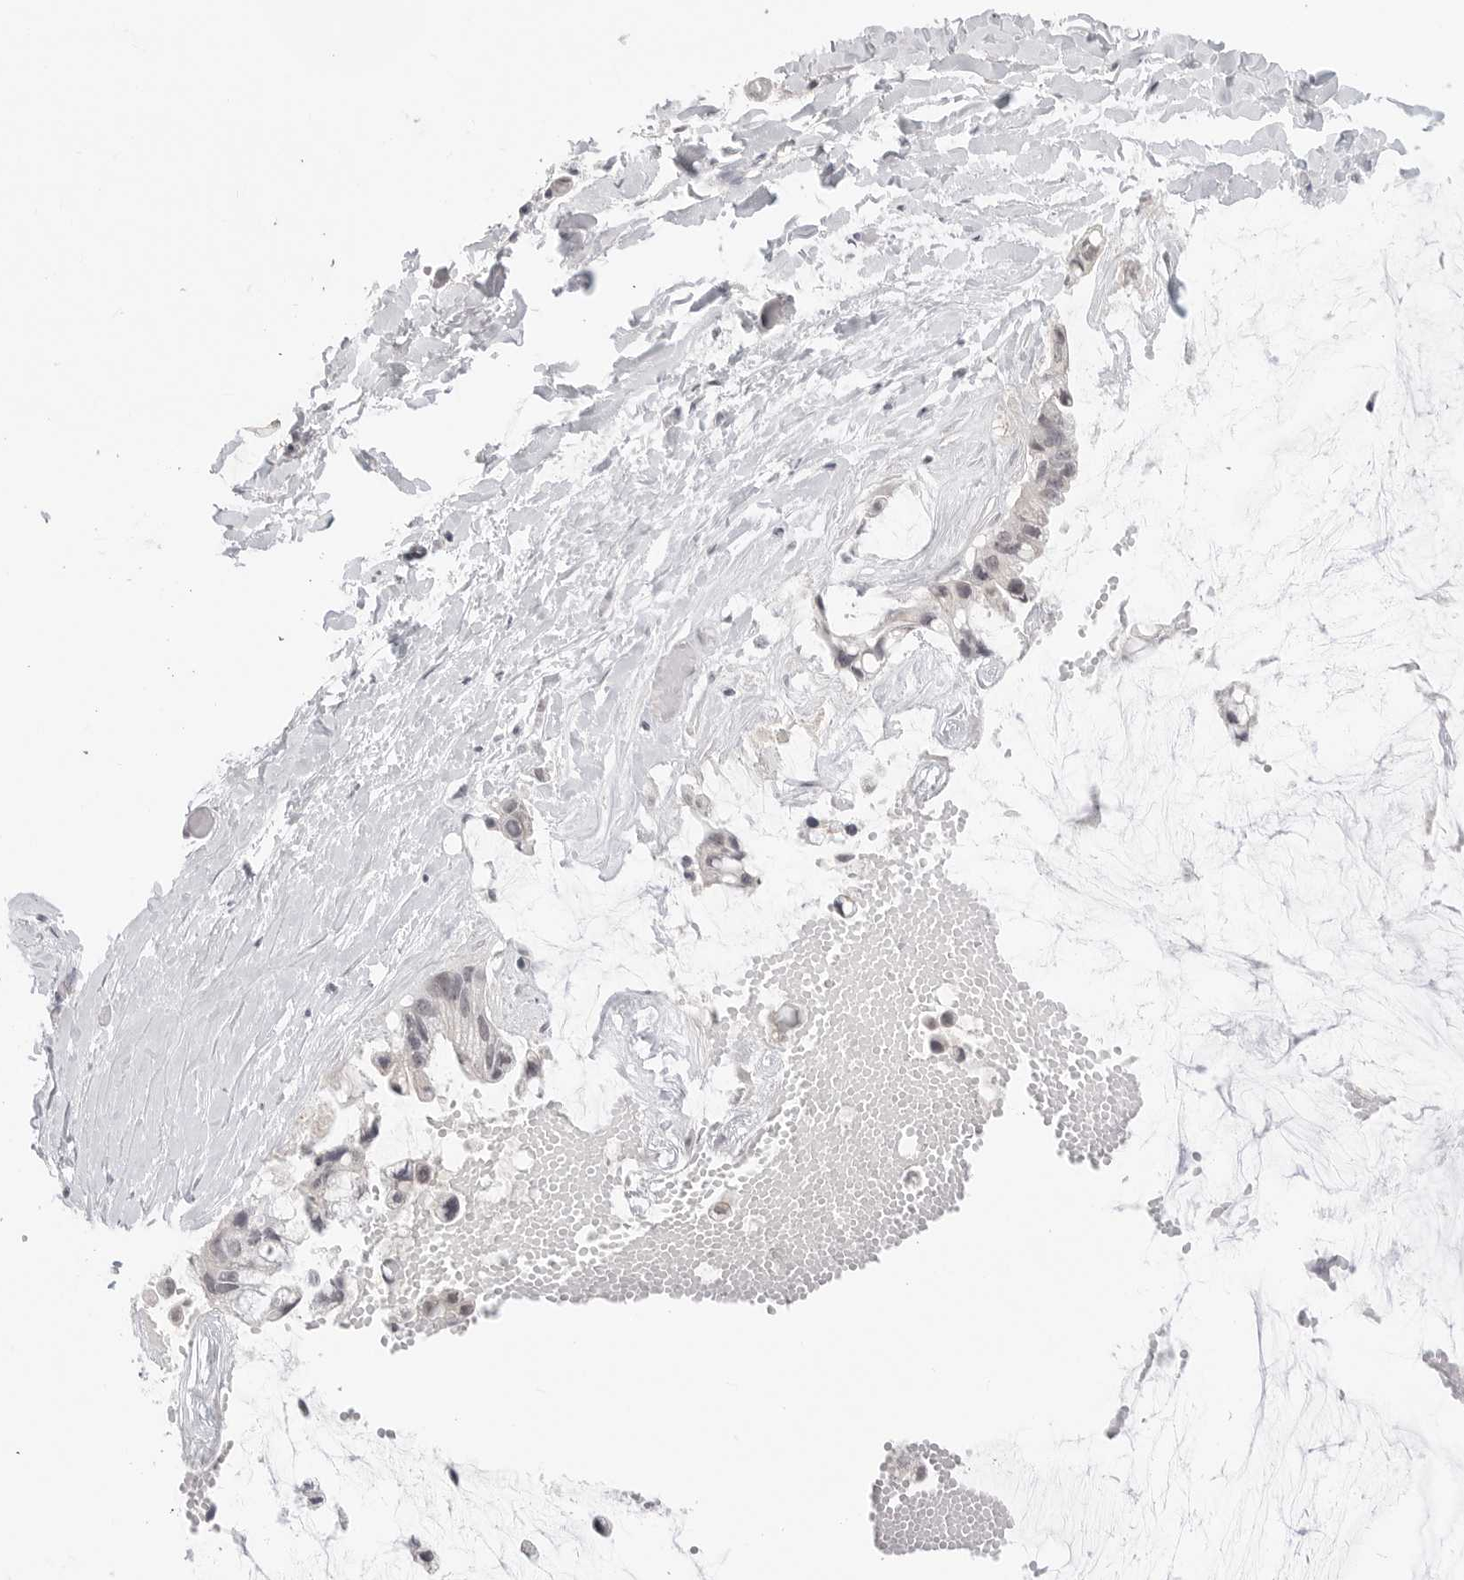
{"staining": {"intensity": "negative", "quantity": "none", "location": "none"}, "tissue": "ovarian cancer", "cell_type": "Tumor cells", "image_type": "cancer", "snomed": [{"axis": "morphology", "description": "Cystadenocarcinoma, mucinous, NOS"}, {"axis": "topography", "description": "Ovary"}], "caption": "The micrograph demonstrates no staining of tumor cells in ovarian cancer (mucinous cystadenocarcinoma).", "gene": "KLK11", "patient": {"sex": "female", "age": 39}}